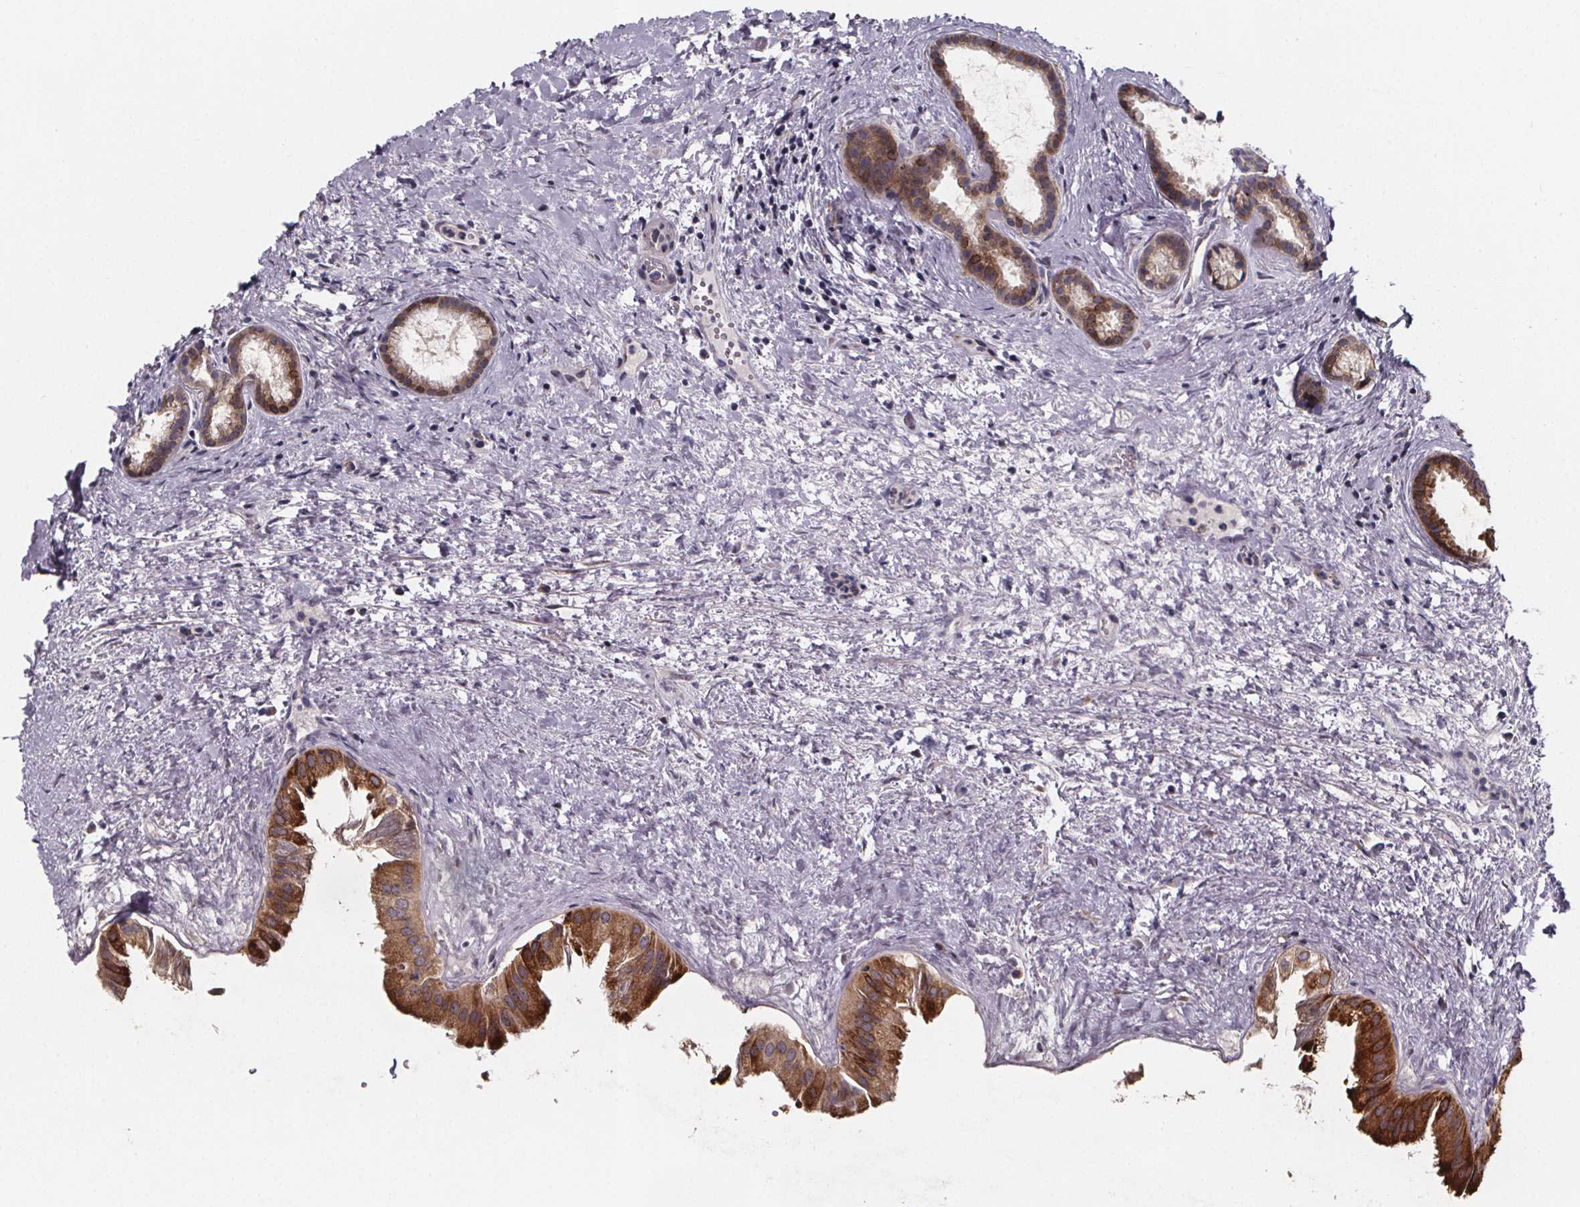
{"staining": {"intensity": "moderate", "quantity": ">75%", "location": "cytoplasmic/membranous"}, "tissue": "gallbladder", "cell_type": "Glandular cells", "image_type": "normal", "snomed": [{"axis": "morphology", "description": "Normal tissue, NOS"}, {"axis": "topography", "description": "Gallbladder"}], "caption": "Protein staining by immunohistochemistry (IHC) exhibits moderate cytoplasmic/membranous expression in approximately >75% of glandular cells in benign gallbladder.", "gene": "NDST1", "patient": {"sex": "male", "age": 70}}